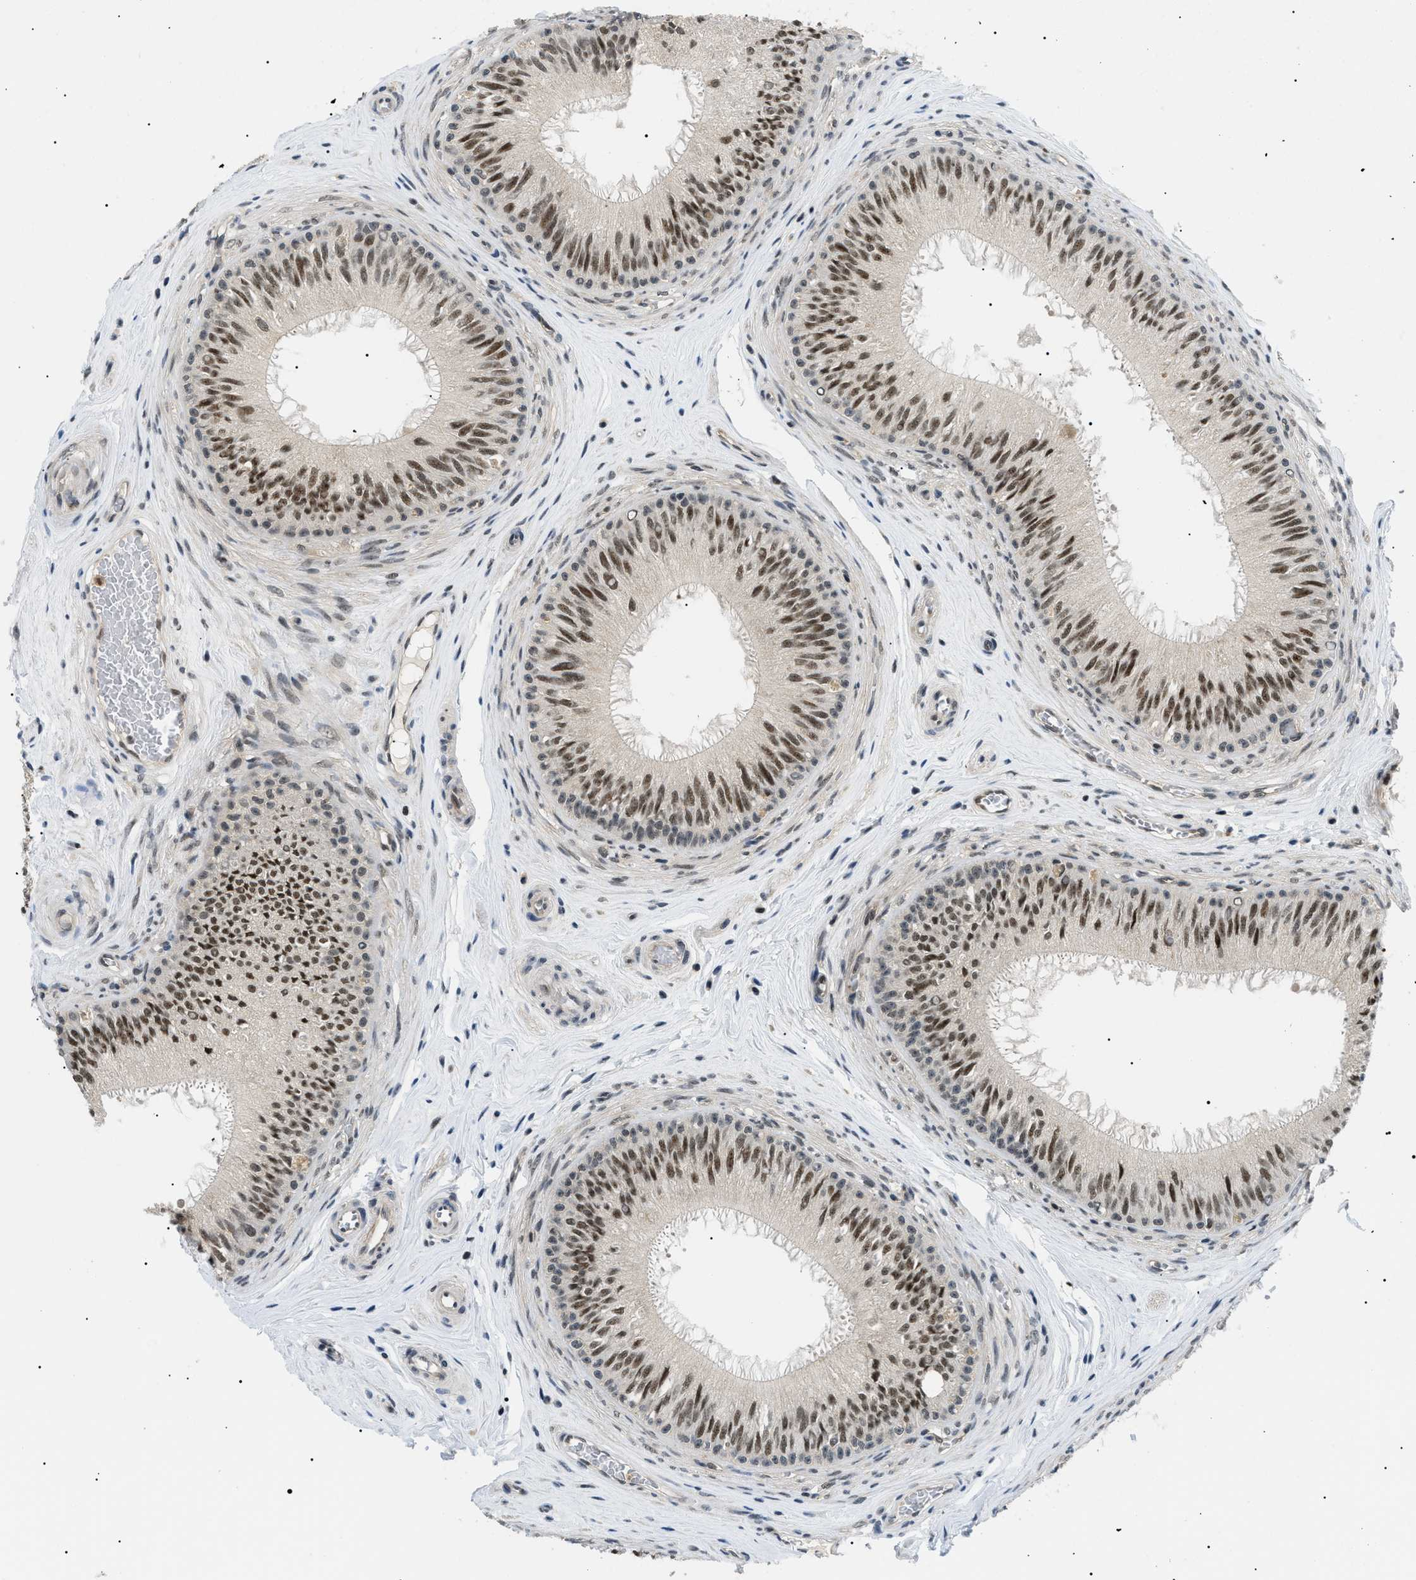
{"staining": {"intensity": "moderate", "quantity": ">75%", "location": "nuclear"}, "tissue": "epididymis", "cell_type": "Glandular cells", "image_type": "normal", "snomed": [{"axis": "morphology", "description": "Normal tissue, NOS"}, {"axis": "topography", "description": "Testis"}, {"axis": "topography", "description": "Epididymis"}], "caption": "Moderate nuclear protein positivity is appreciated in about >75% of glandular cells in epididymis.", "gene": "RBM15", "patient": {"sex": "male", "age": 36}}